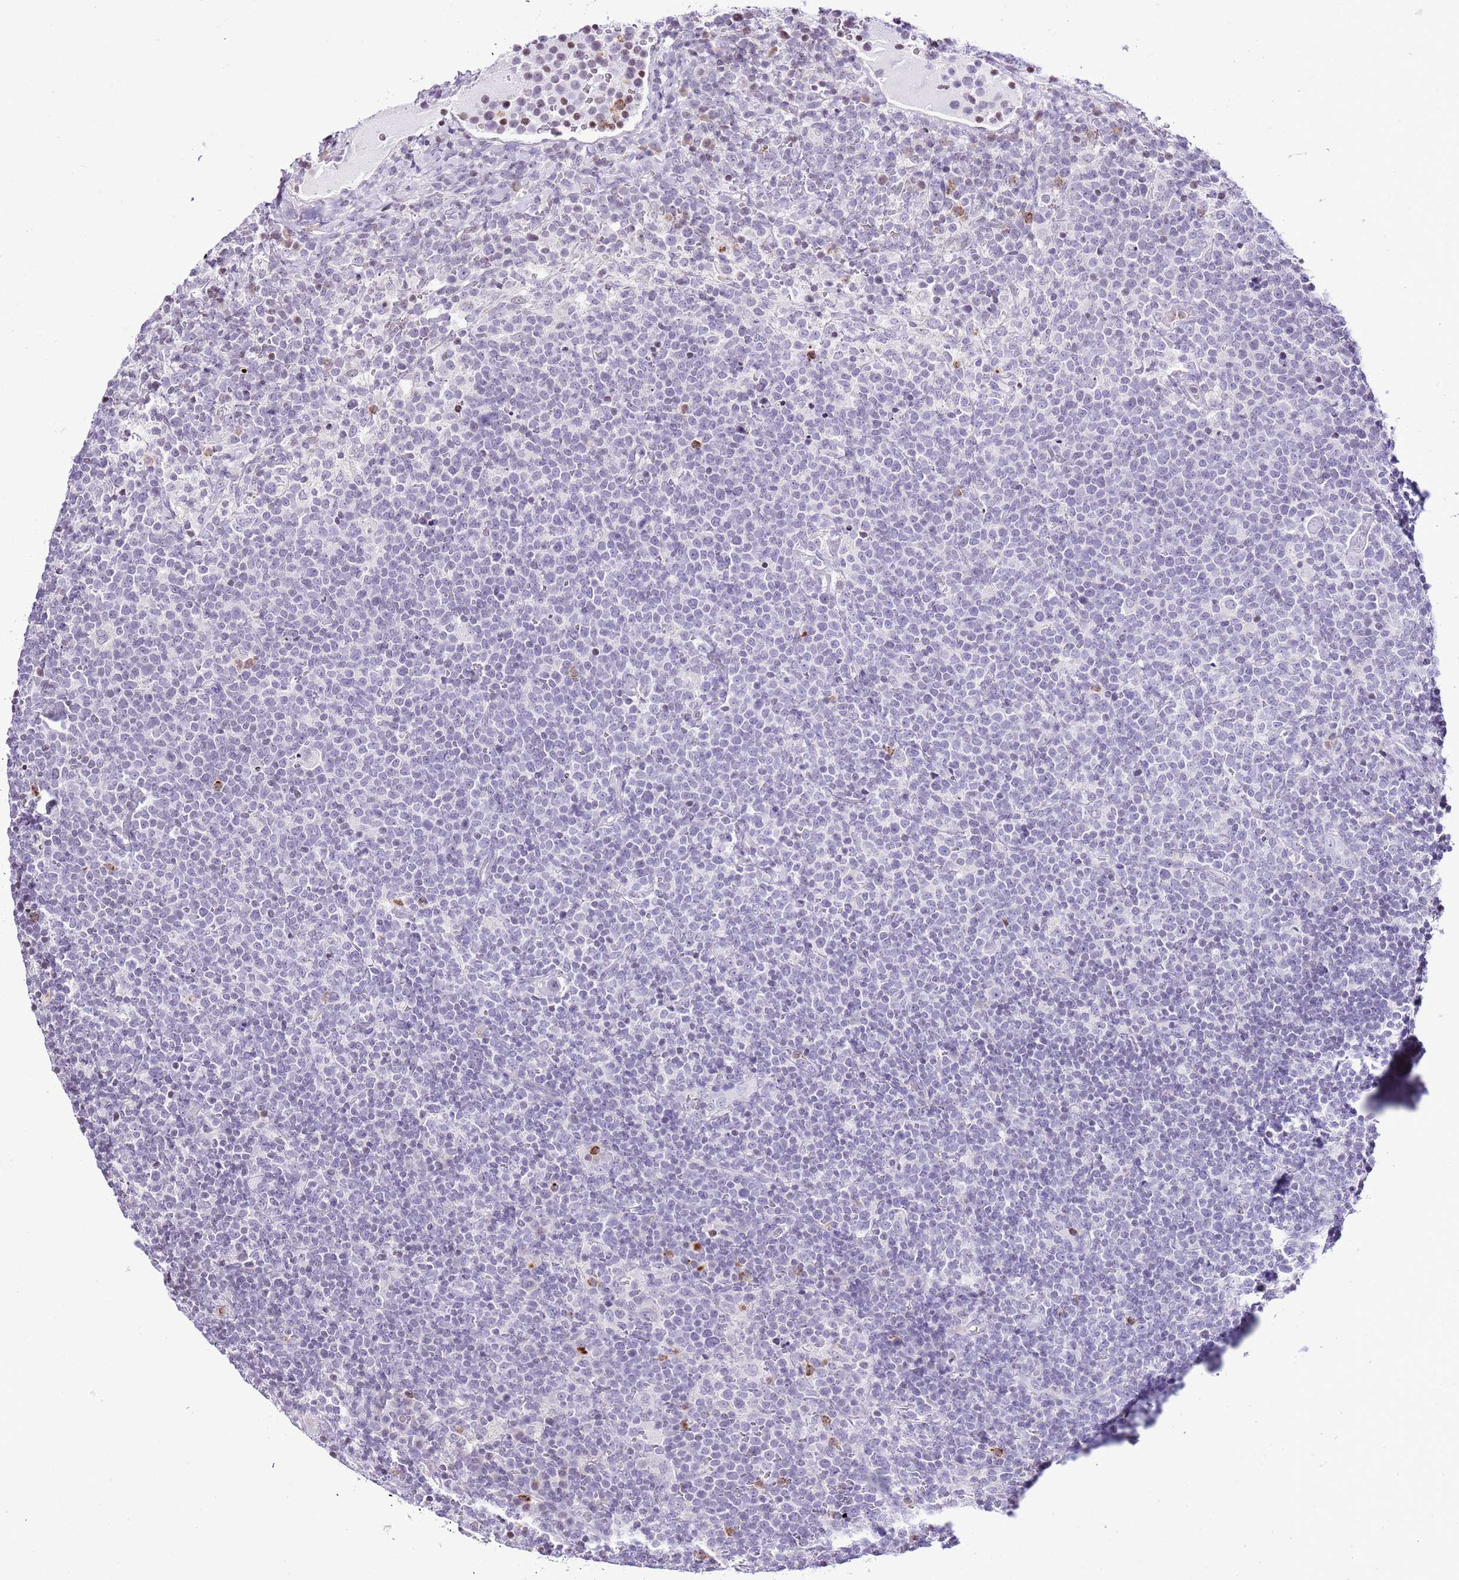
{"staining": {"intensity": "negative", "quantity": "none", "location": "none"}, "tissue": "lymphoma", "cell_type": "Tumor cells", "image_type": "cancer", "snomed": [{"axis": "morphology", "description": "Malignant lymphoma, non-Hodgkin's type, High grade"}, {"axis": "topography", "description": "Lymph node"}], "caption": "The immunohistochemistry (IHC) micrograph has no significant expression in tumor cells of high-grade malignant lymphoma, non-Hodgkin's type tissue.", "gene": "PRR15", "patient": {"sex": "male", "age": 61}}